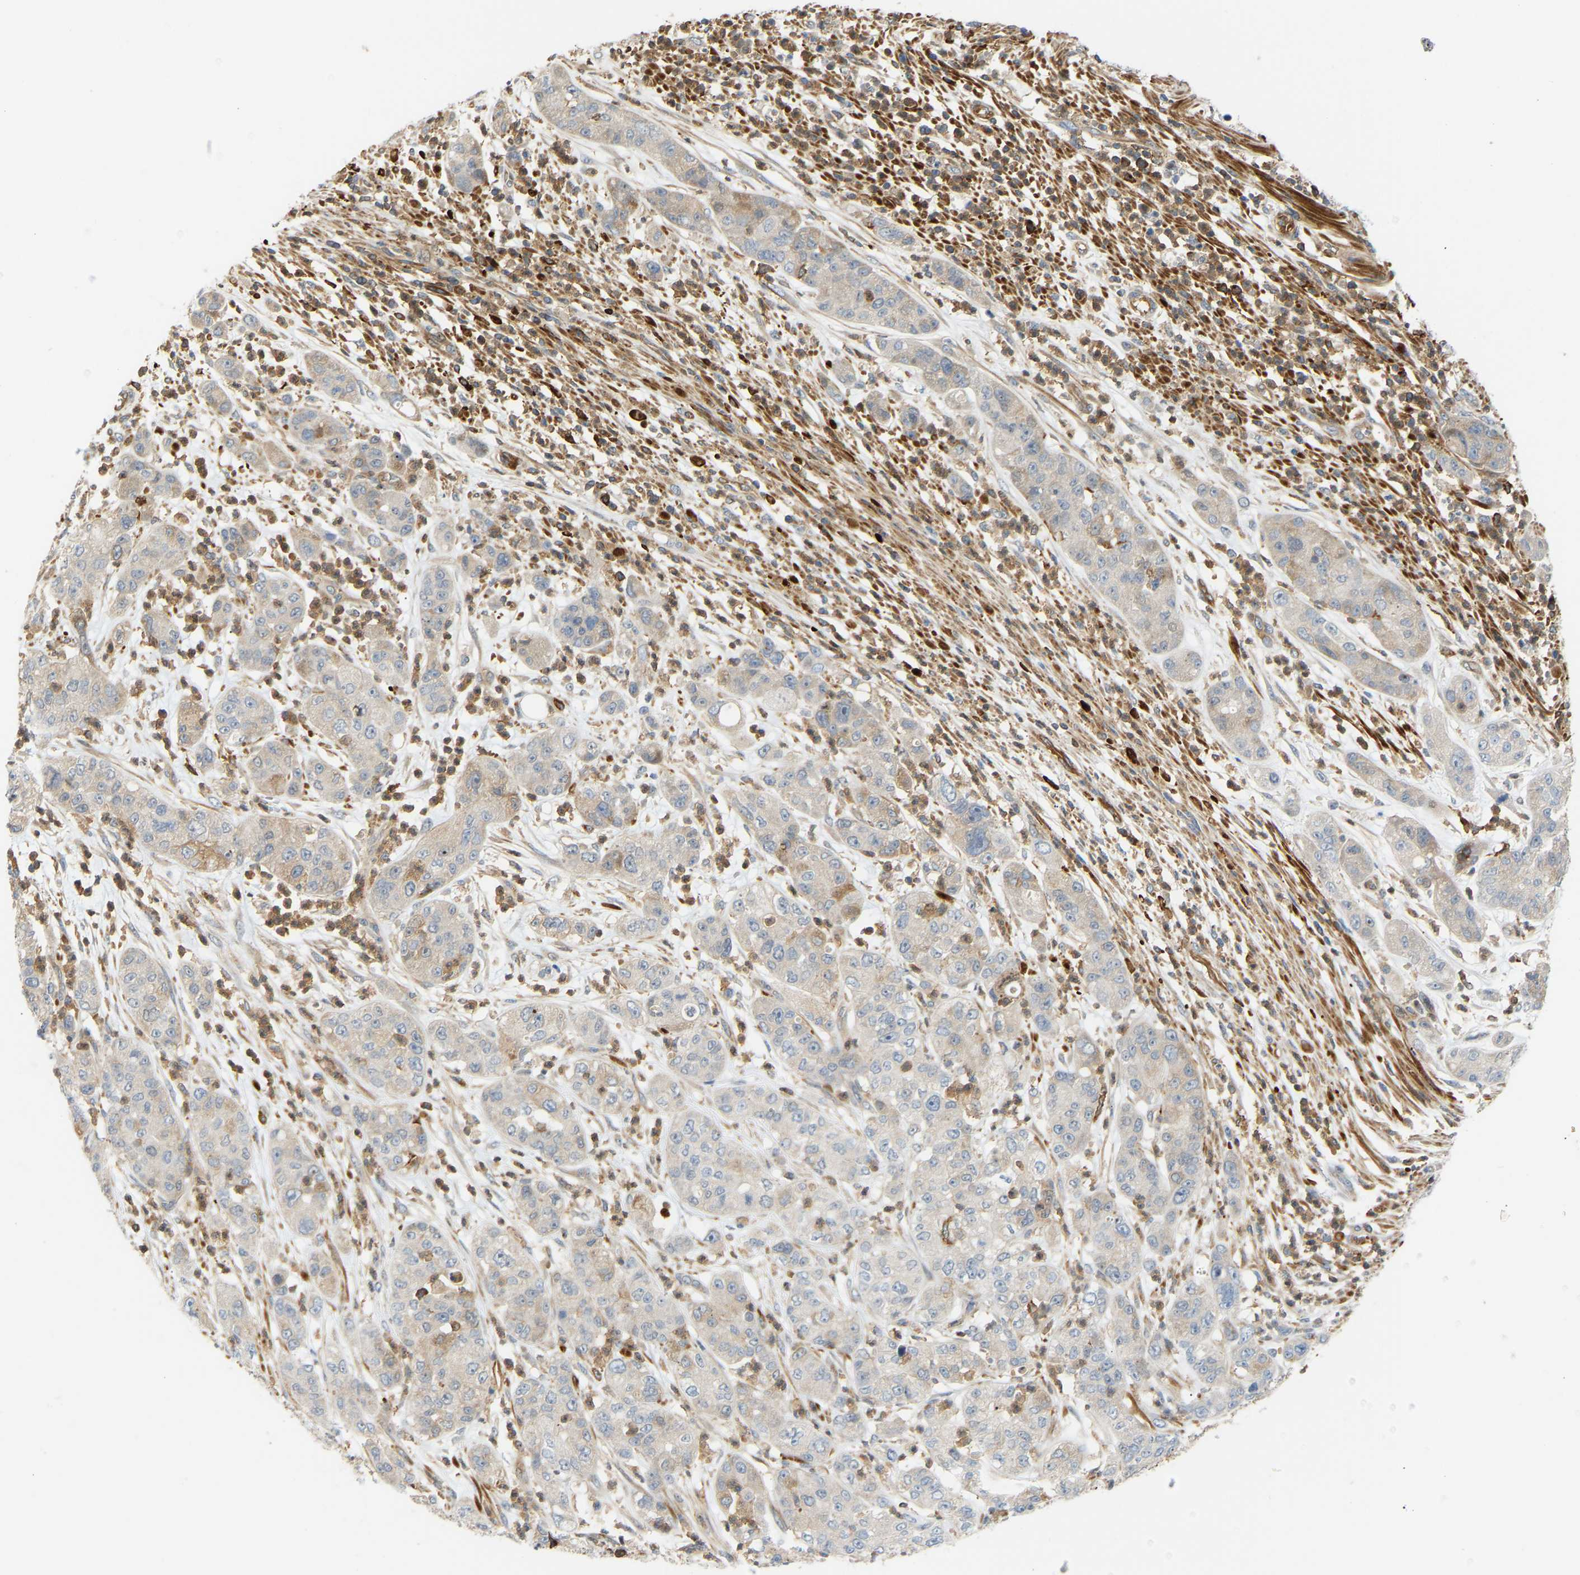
{"staining": {"intensity": "weak", "quantity": "<25%", "location": "cytoplasmic/membranous"}, "tissue": "pancreatic cancer", "cell_type": "Tumor cells", "image_type": "cancer", "snomed": [{"axis": "morphology", "description": "Adenocarcinoma, NOS"}, {"axis": "topography", "description": "Pancreas"}], "caption": "Pancreatic cancer was stained to show a protein in brown. There is no significant expression in tumor cells.", "gene": "PLCG2", "patient": {"sex": "female", "age": 78}}